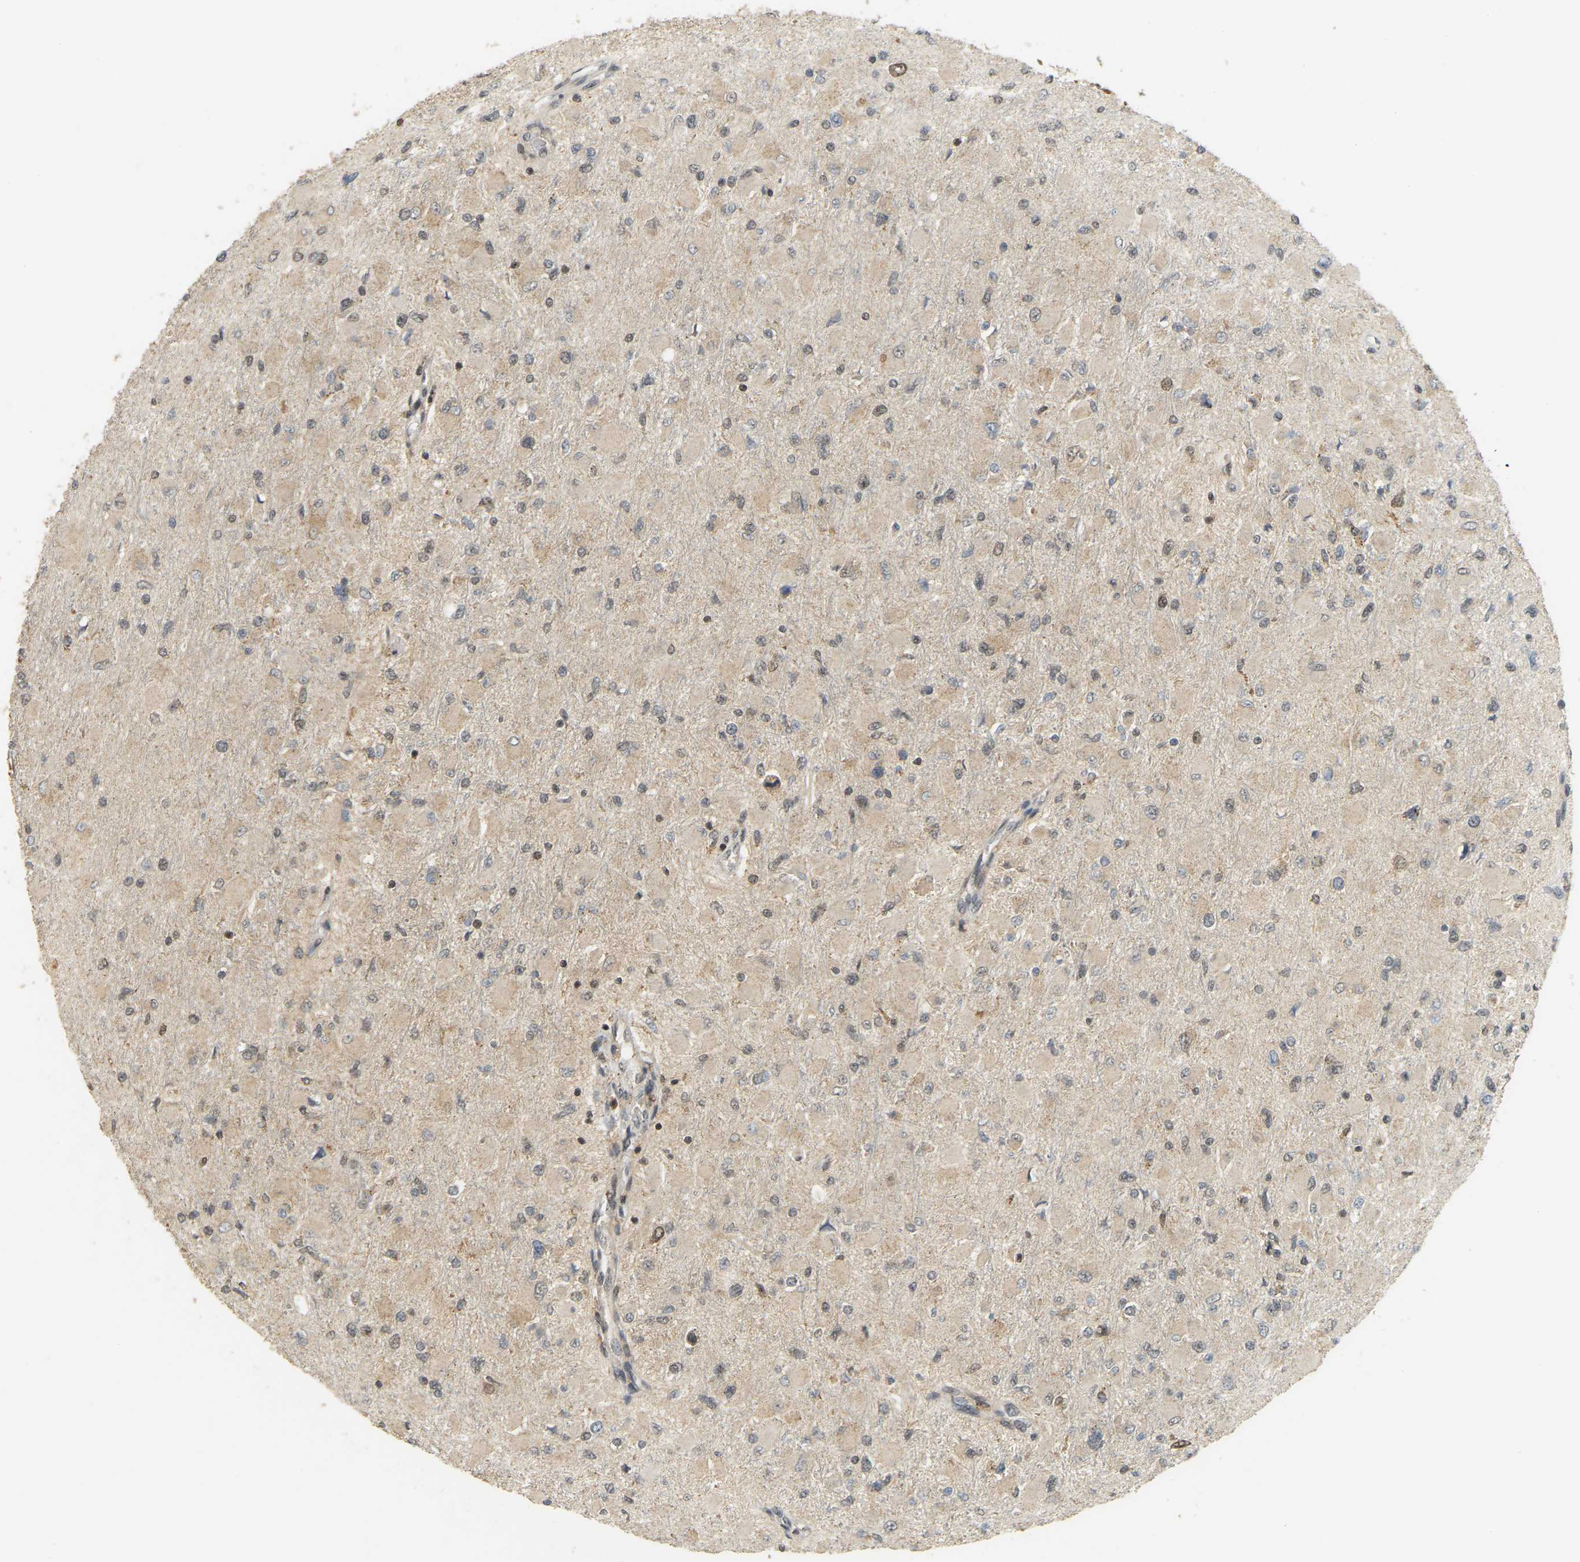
{"staining": {"intensity": "moderate", "quantity": "<25%", "location": "cytoplasmic/membranous,nuclear"}, "tissue": "glioma", "cell_type": "Tumor cells", "image_type": "cancer", "snomed": [{"axis": "morphology", "description": "Glioma, malignant, High grade"}, {"axis": "topography", "description": "Cerebral cortex"}], "caption": "A brown stain highlights moderate cytoplasmic/membranous and nuclear expression of a protein in glioma tumor cells.", "gene": "BRF2", "patient": {"sex": "female", "age": 36}}